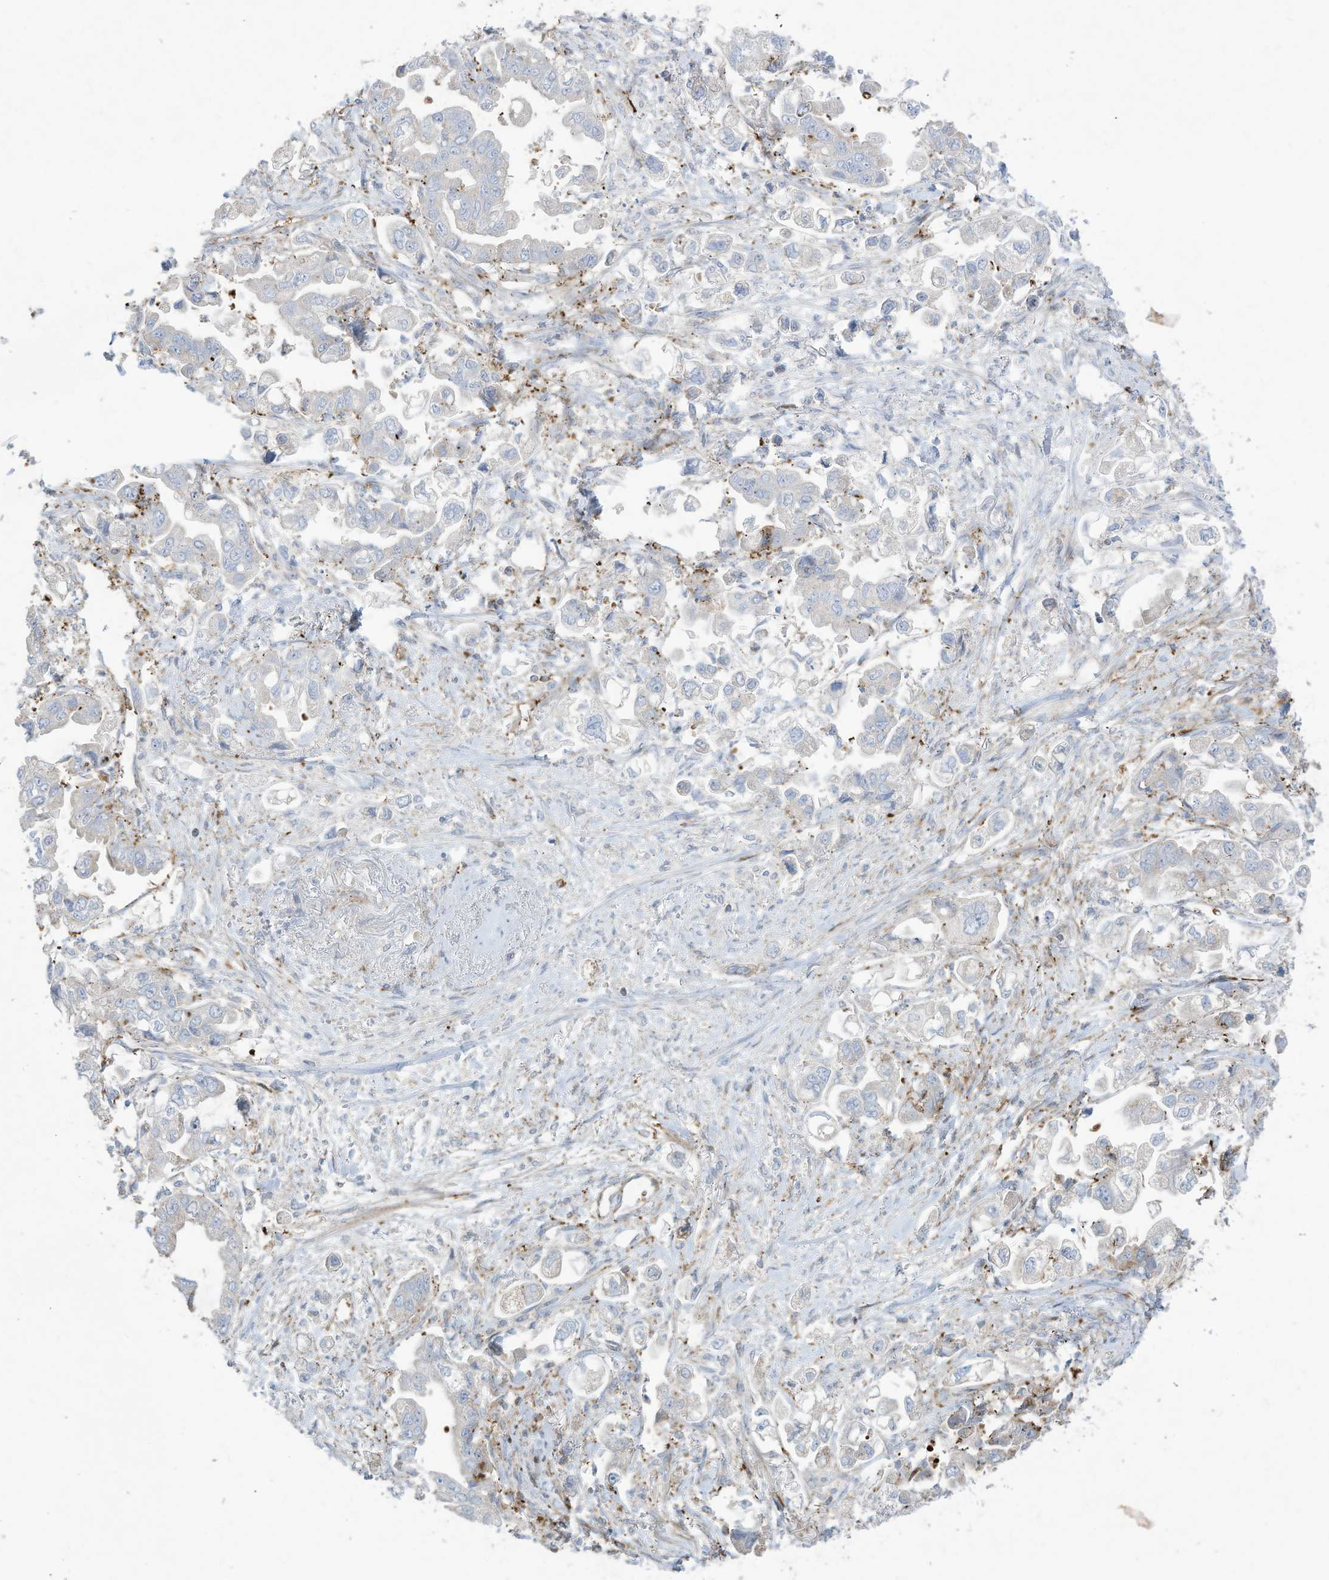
{"staining": {"intensity": "negative", "quantity": "none", "location": "none"}, "tissue": "stomach cancer", "cell_type": "Tumor cells", "image_type": "cancer", "snomed": [{"axis": "morphology", "description": "Adenocarcinoma, NOS"}, {"axis": "topography", "description": "Stomach"}], "caption": "Human adenocarcinoma (stomach) stained for a protein using immunohistochemistry (IHC) reveals no staining in tumor cells.", "gene": "THNSL2", "patient": {"sex": "male", "age": 62}}